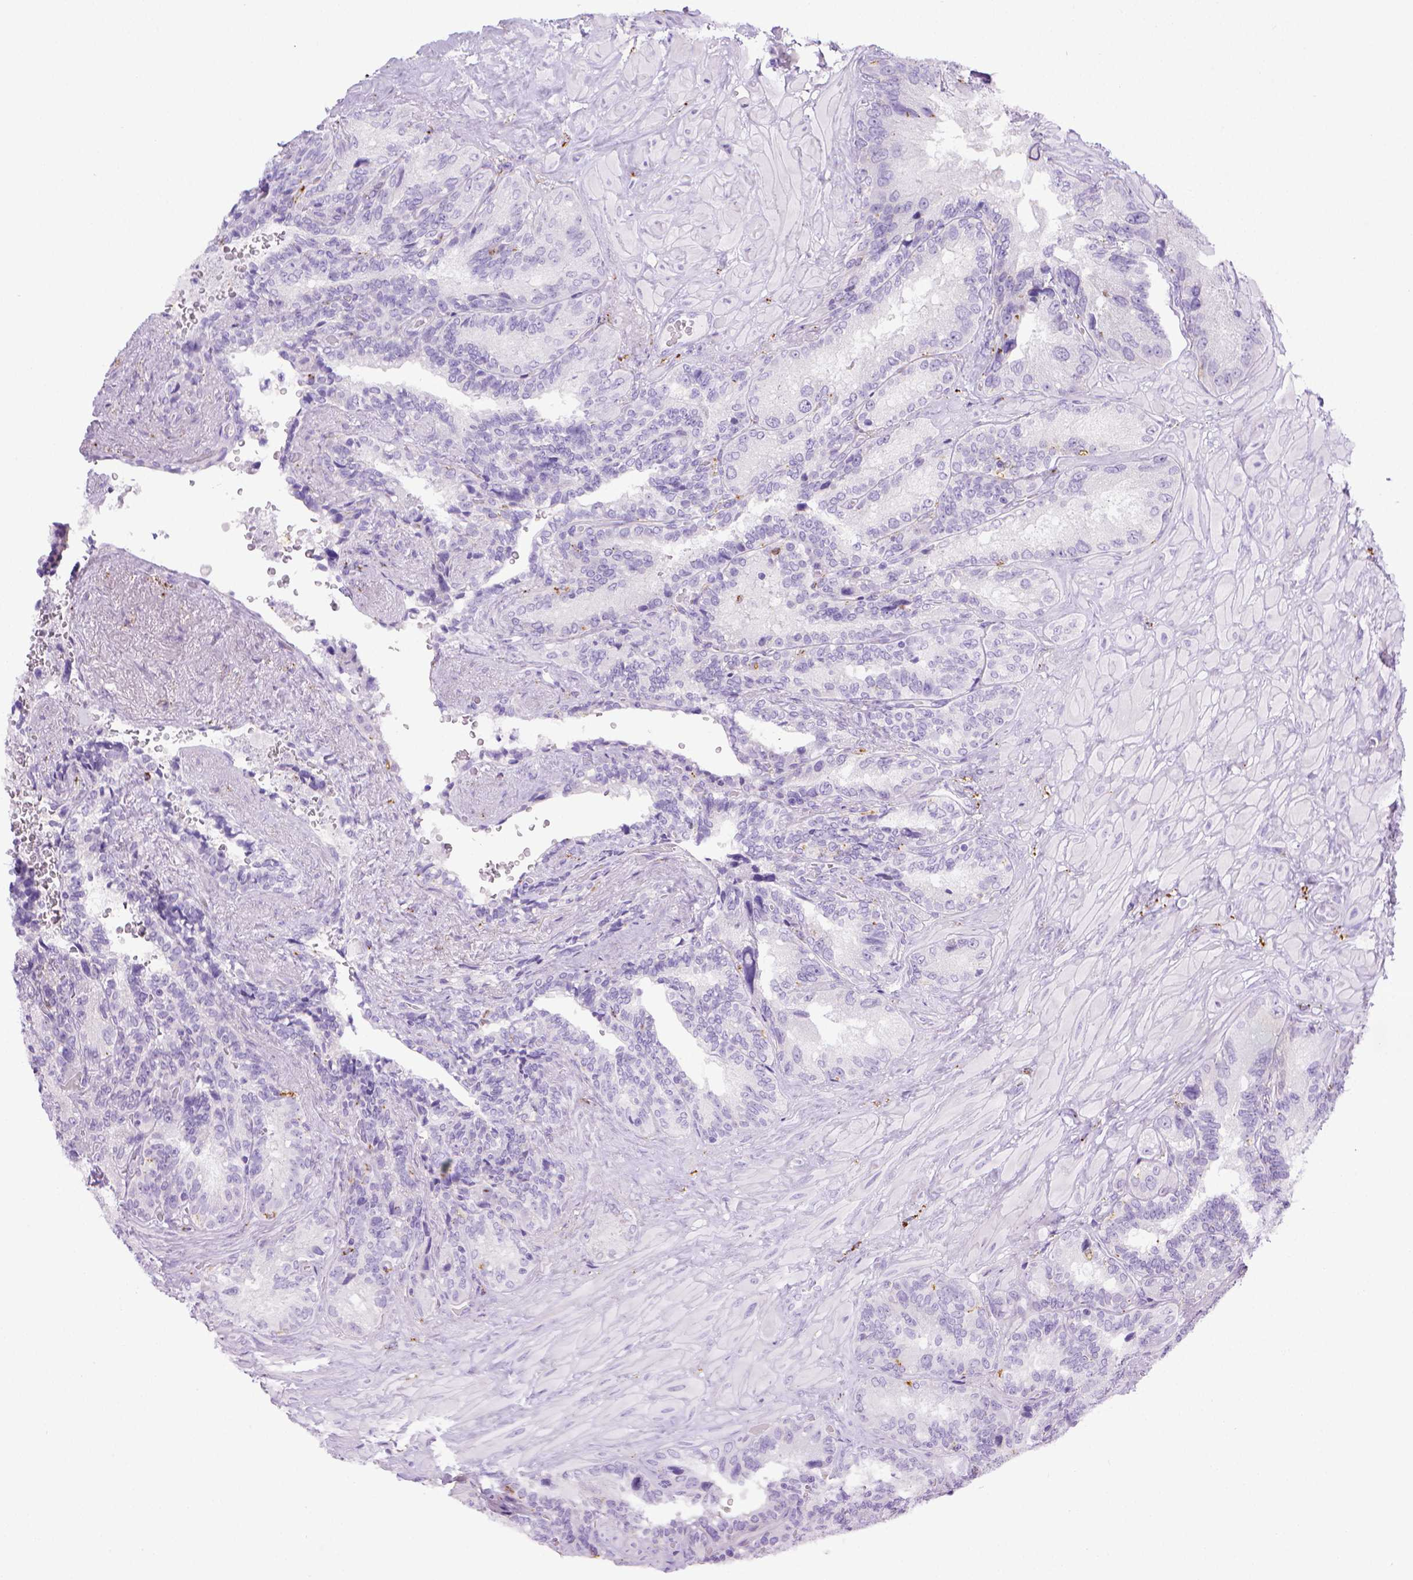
{"staining": {"intensity": "negative", "quantity": "none", "location": "none"}, "tissue": "seminal vesicle", "cell_type": "Glandular cells", "image_type": "normal", "snomed": [{"axis": "morphology", "description": "Normal tissue, NOS"}, {"axis": "topography", "description": "Seminal veicle"}], "caption": "IHC photomicrograph of unremarkable seminal vesicle: seminal vesicle stained with DAB reveals no significant protein positivity in glandular cells. Brightfield microscopy of immunohistochemistry (IHC) stained with DAB (3,3'-diaminobenzidine) (brown) and hematoxylin (blue), captured at high magnification.", "gene": "CD68", "patient": {"sex": "male", "age": 69}}